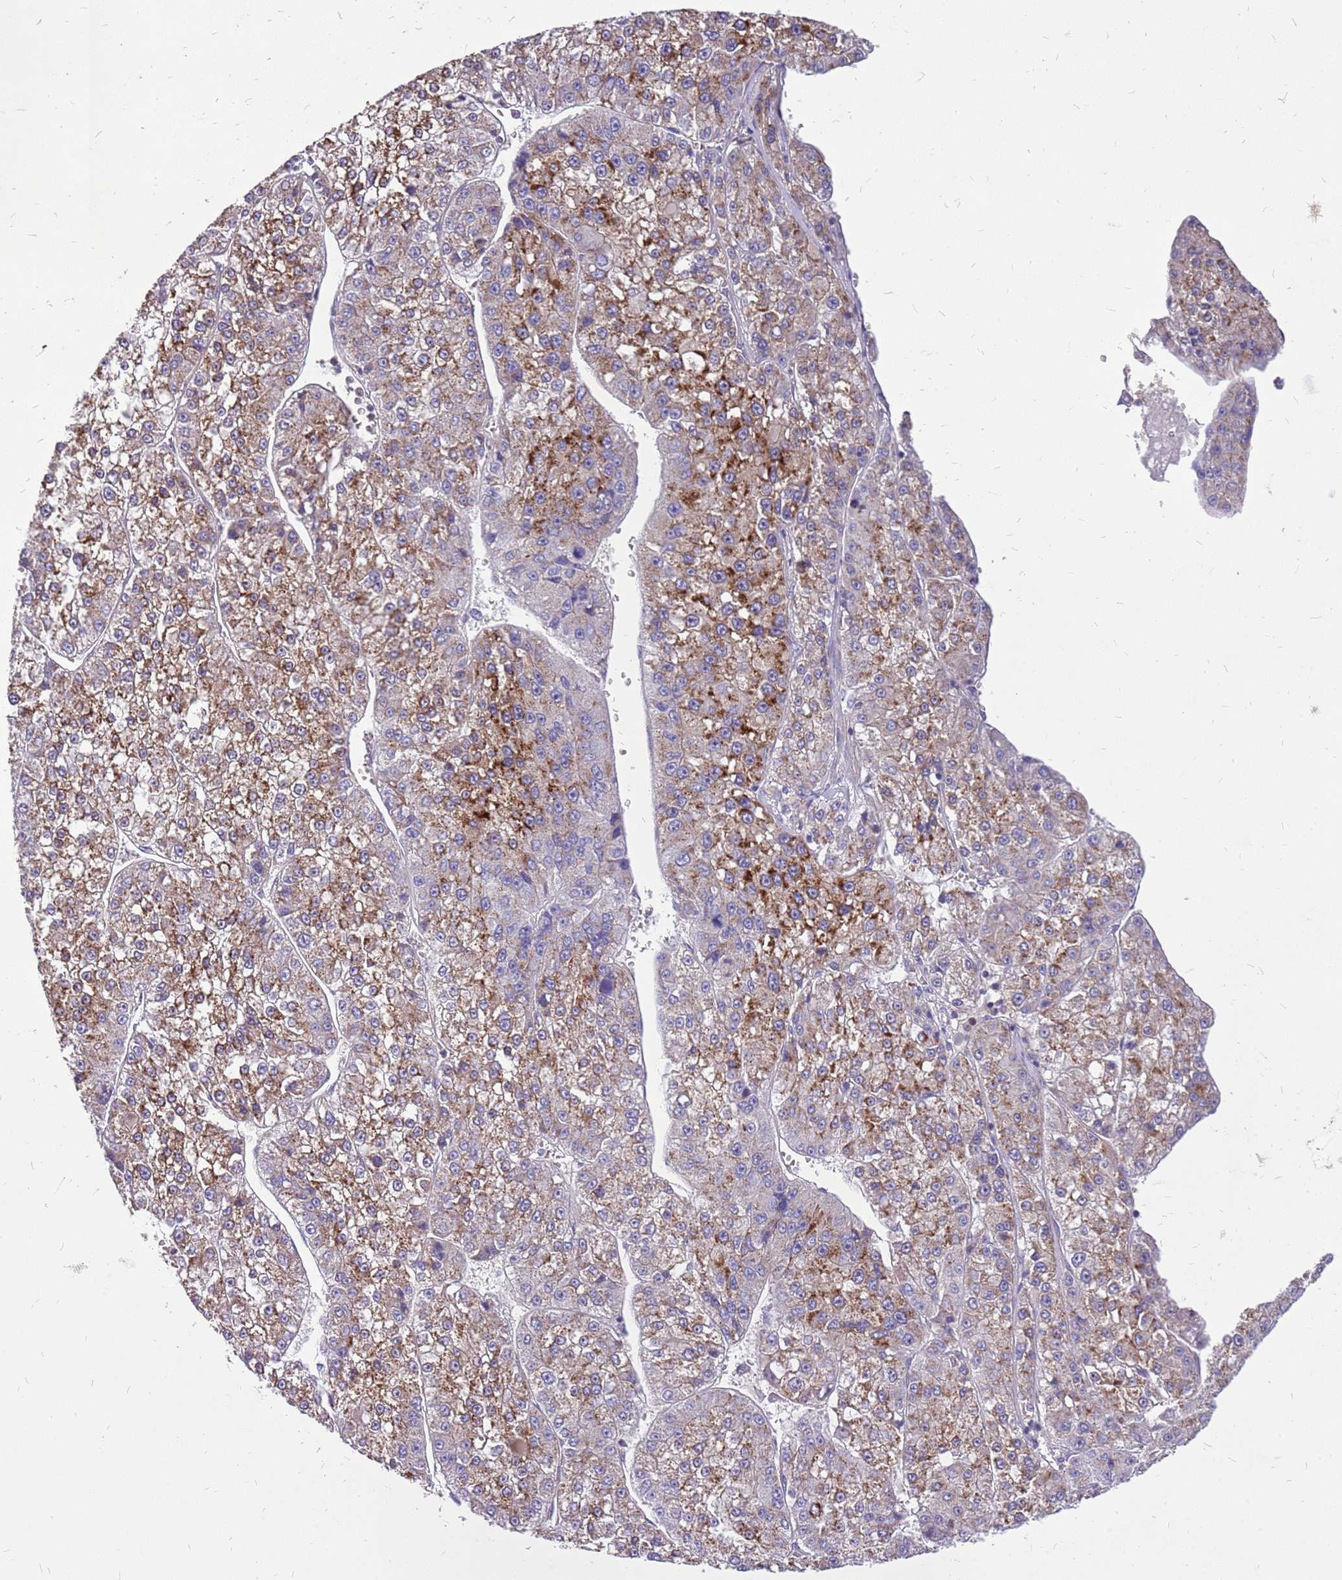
{"staining": {"intensity": "moderate", "quantity": "25%-75%", "location": "cytoplasmic/membranous"}, "tissue": "liver cancer", "cell_type": "Tumor cells", "image_type": "cancer", "snomed": [{"axis": "morphology", "description": "Carcinoma, Hepatocellular, NOS"}, {"axis": "topography", "description": "Liver"}], "caption": "High-power microscopy captured an immunohistochemistry (IHC) photomicrograph of hepatocellular carcinoma (liver), revealing moderate cytoplasmic/membranous positivity in about 25%-75% of tumor cells.", "gene": "WDR90", "patient": {"sex": "female", "age": 73}}